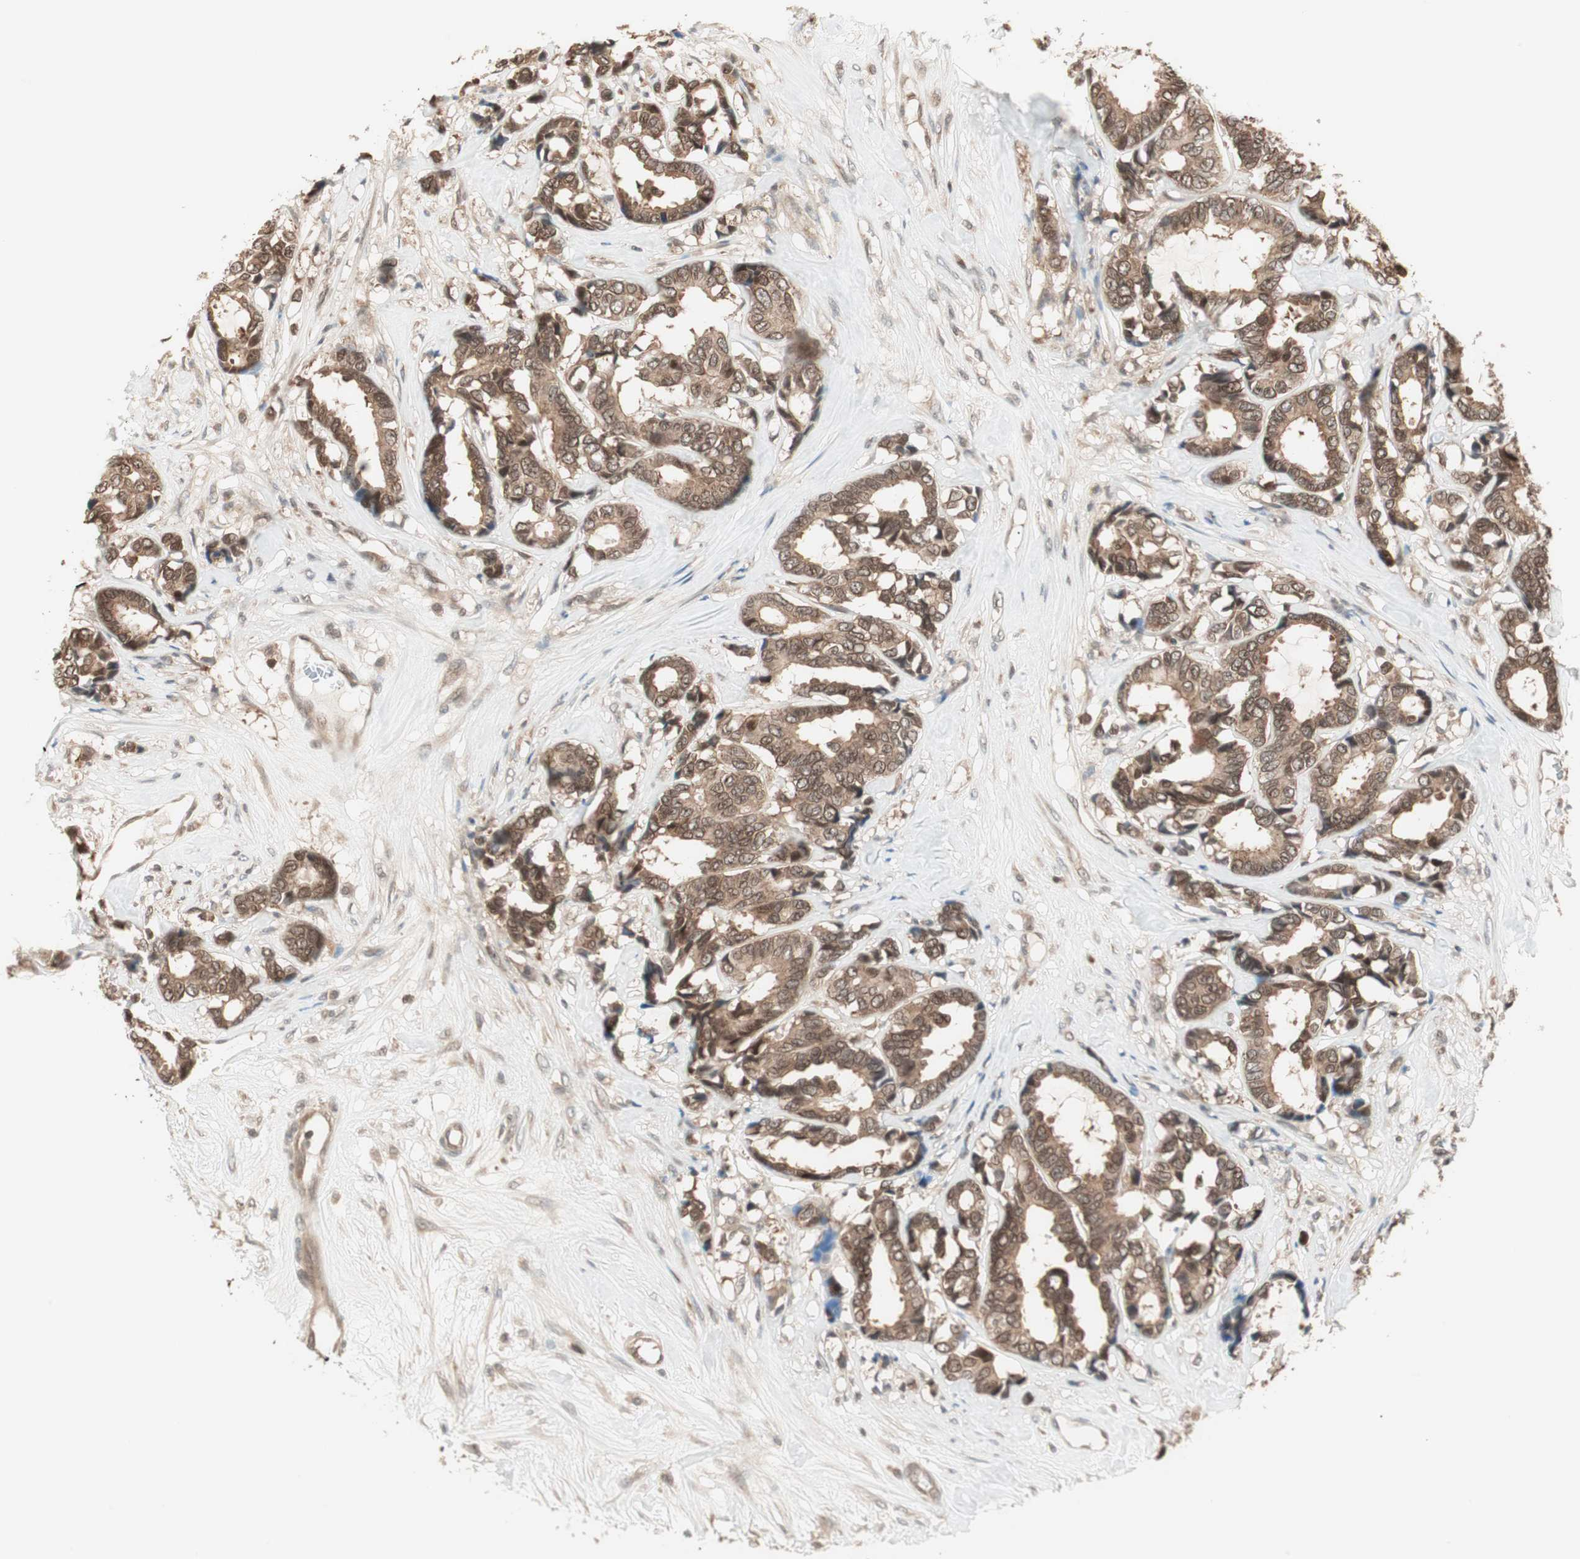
{"staining": {"intensity": "moderate", "quantity": ">75%", "location": "cytoplasmic/membranous"}, "tissue": "breast cancer", "cell_type": "Tumor cells", "image_type": "cancer", "snomed": [{"axis": "morphology", "description": "Duct carcinoma"}, {"axis": "topography", "description": "Breast"}], "caption": "The immunohistochemical stain shows moderate cytoplasmic/membranous positivity in tumor cells of breast cancer (infiltrating ductal carcinoma) tissue.", "gene": "UBE2I", "patient": {"sex": "female", "age": 87}}